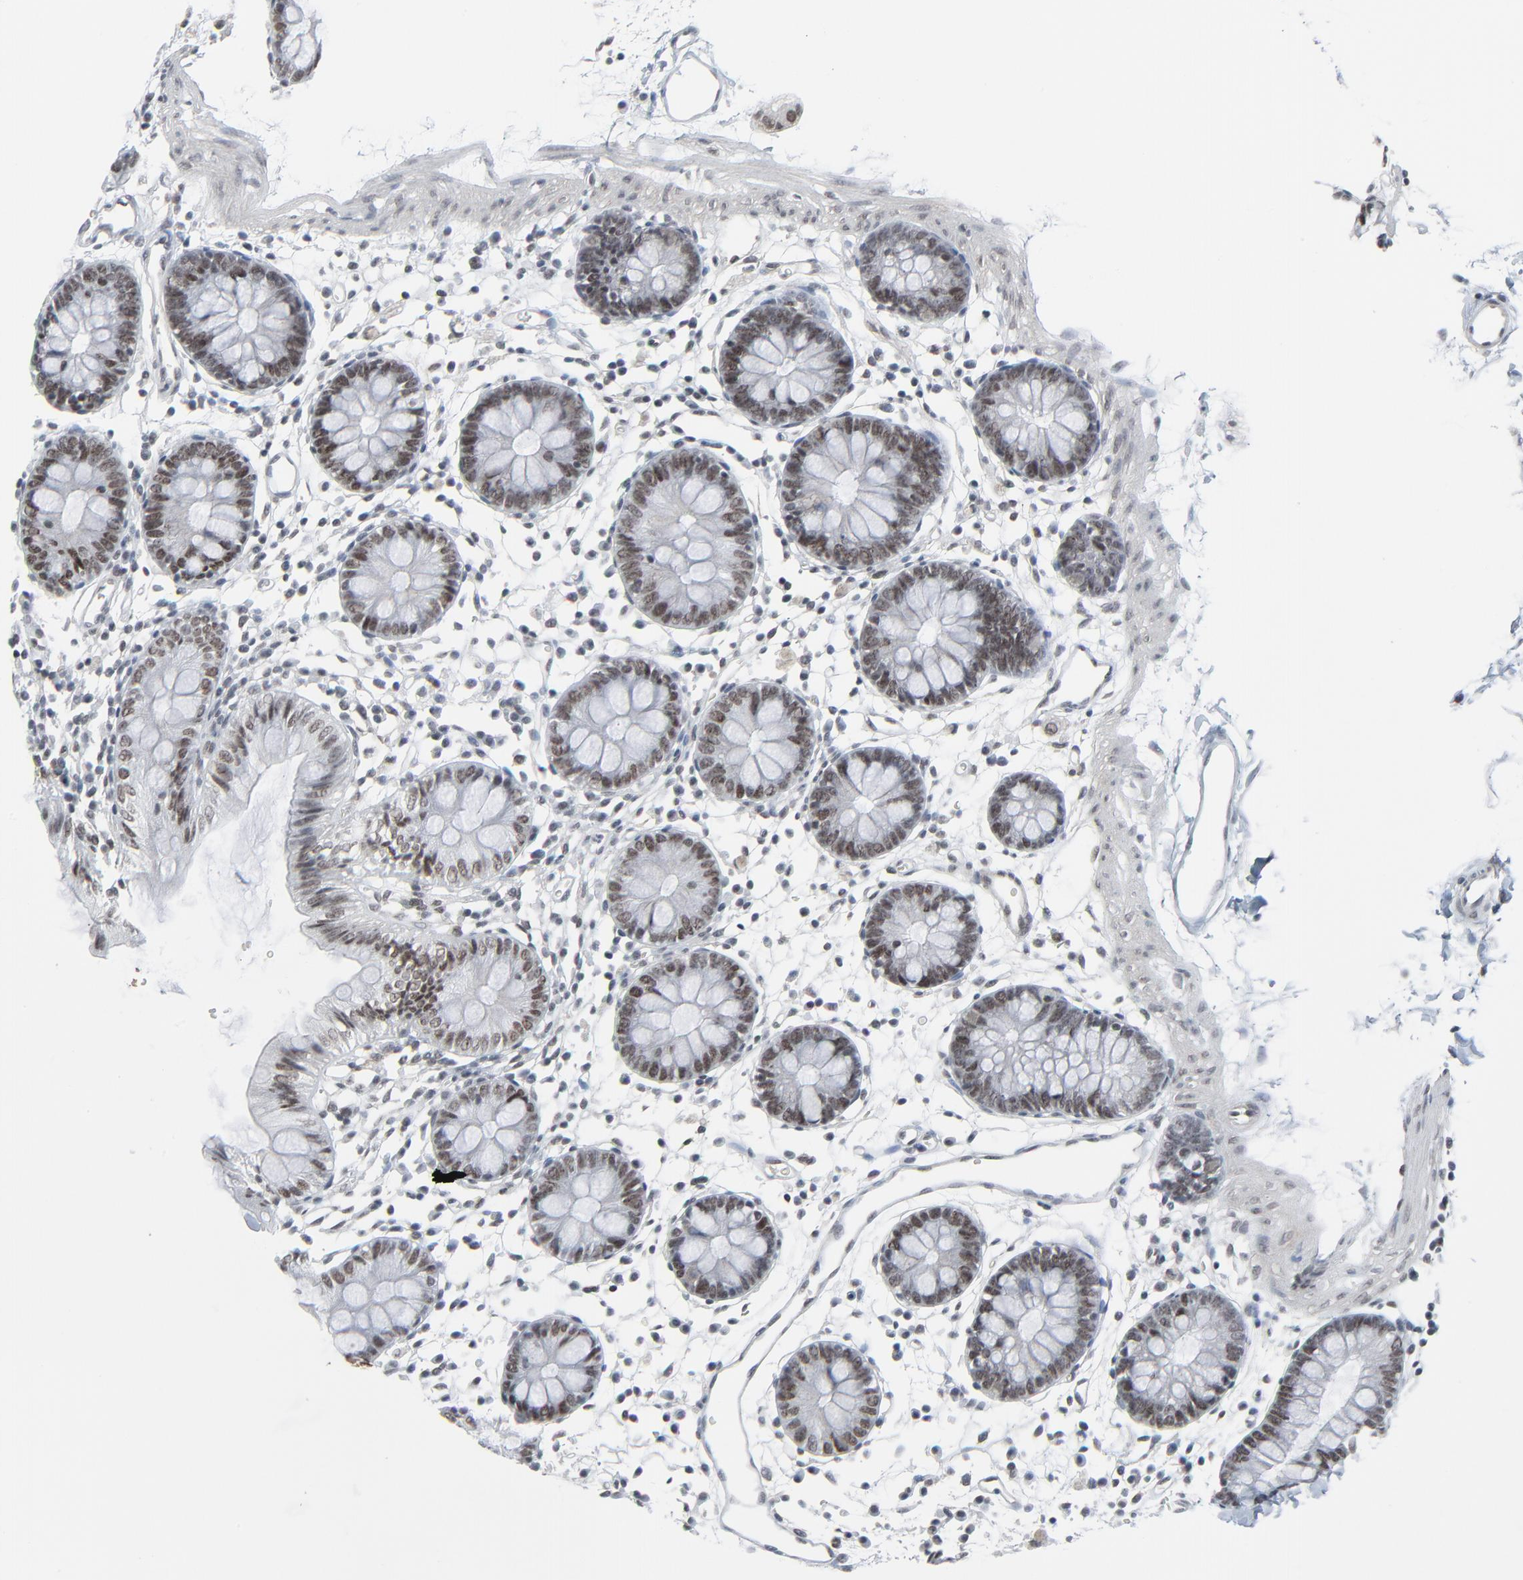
{"staining": {"intensity": "weak", "quantity": ">75%", "location": "nuclear"}, "tissue": "colon", "cell_type": "Endothelial cells", "image_type": "normal", "snomed": [{"axis": "morphology", "description": "Normal tissue, NOS"}, {"axis": "topography", "description": "Colon"}], "caption": "Protein analysis of normal colon demonstrates weak nuclear expression in about >75% of endothelial cells.", "gene": "FBXO28", "patient": {"sex": "male", "age": 14}}